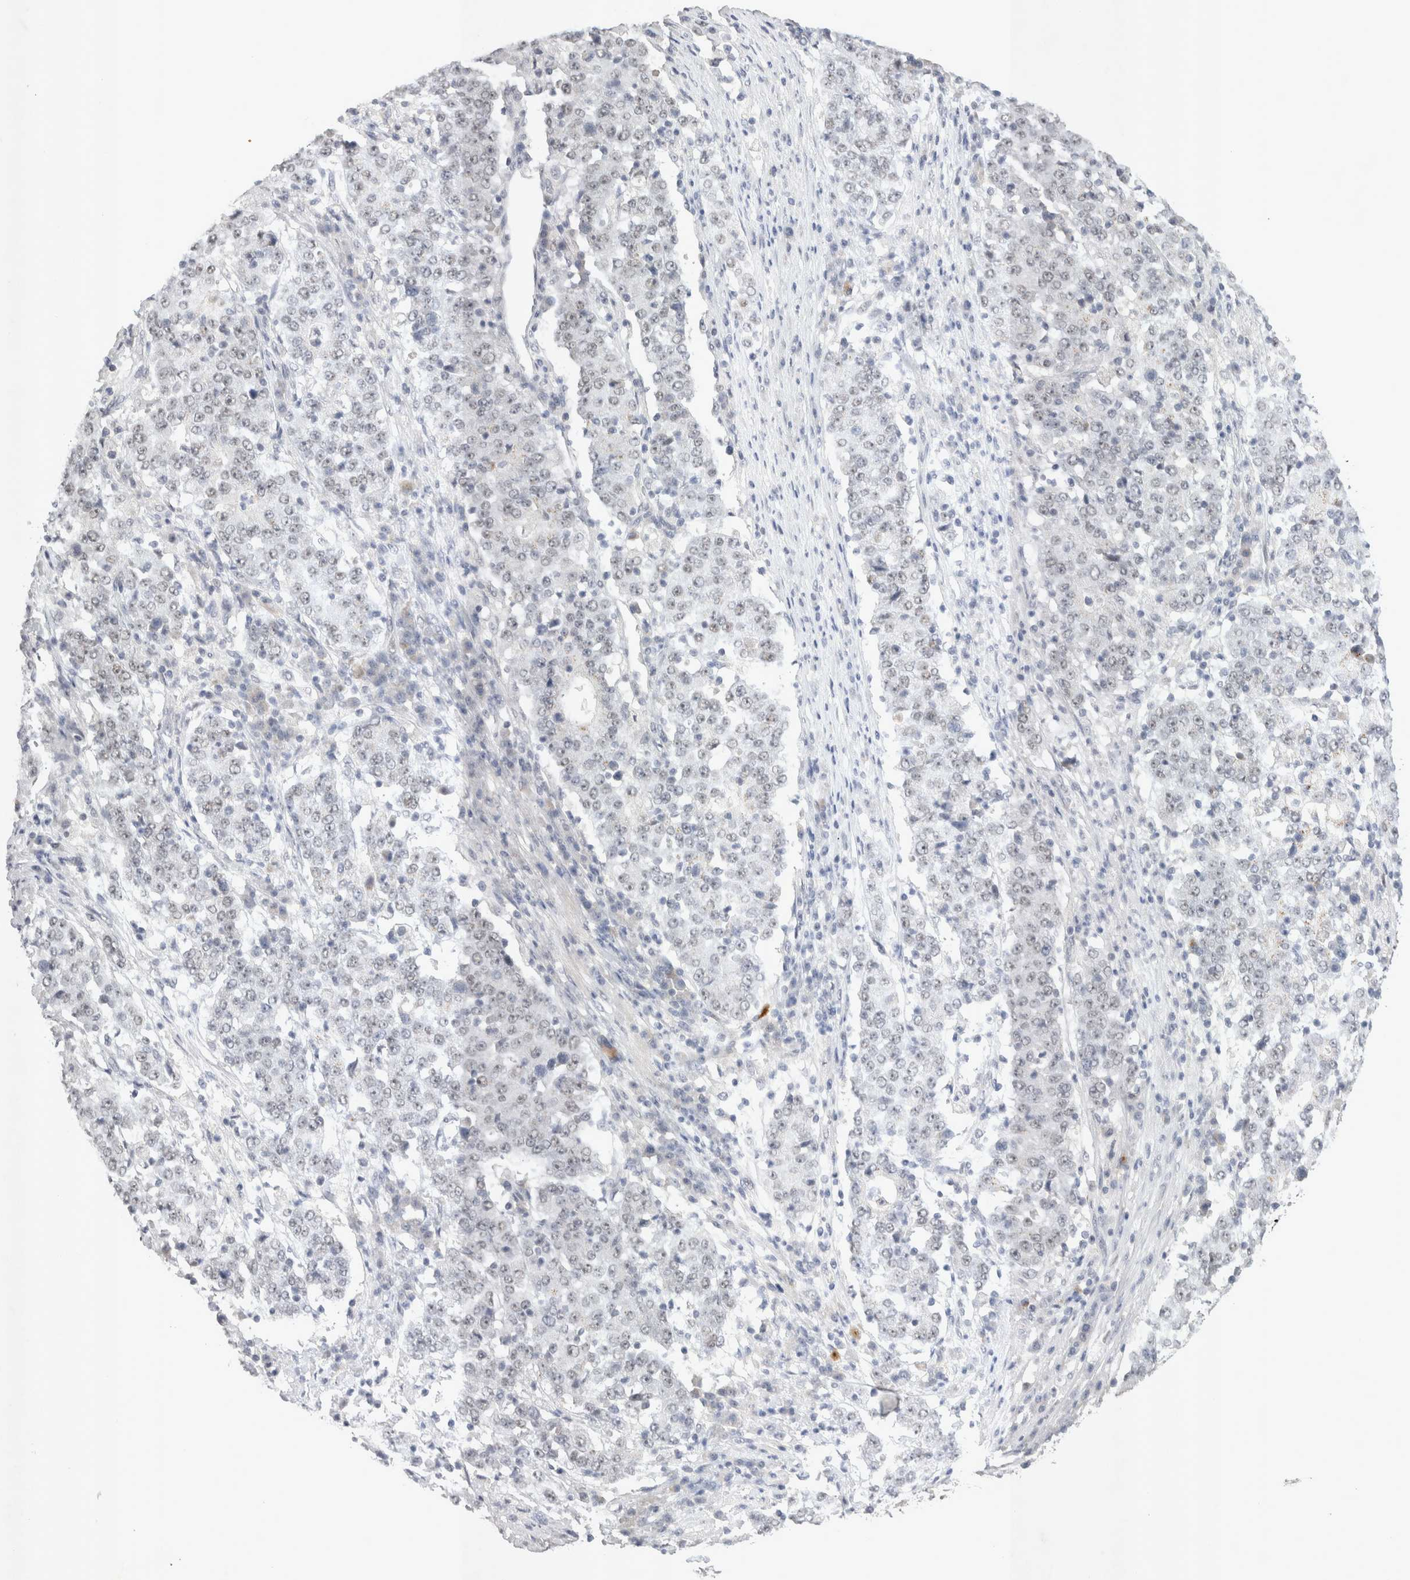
{"staining": {"intensity": "weak", "quantity": "<25%", "location": "nuclear"}, "tissue": "stomach cancer", "cell_type": "Tumor cells", "image_type": "cancer", "snomed": [{"axis": "morphology", "description": "Adenocarcinoma, NOS"}, {"axis": "topography", "description": "Stomach"}], "caption": "Immunohistochemical staining of human stomach cancer reveals no significant staining in tumor cells.", "gene": "RECQL4", "patient": {"sex": "male", "age": 59}}